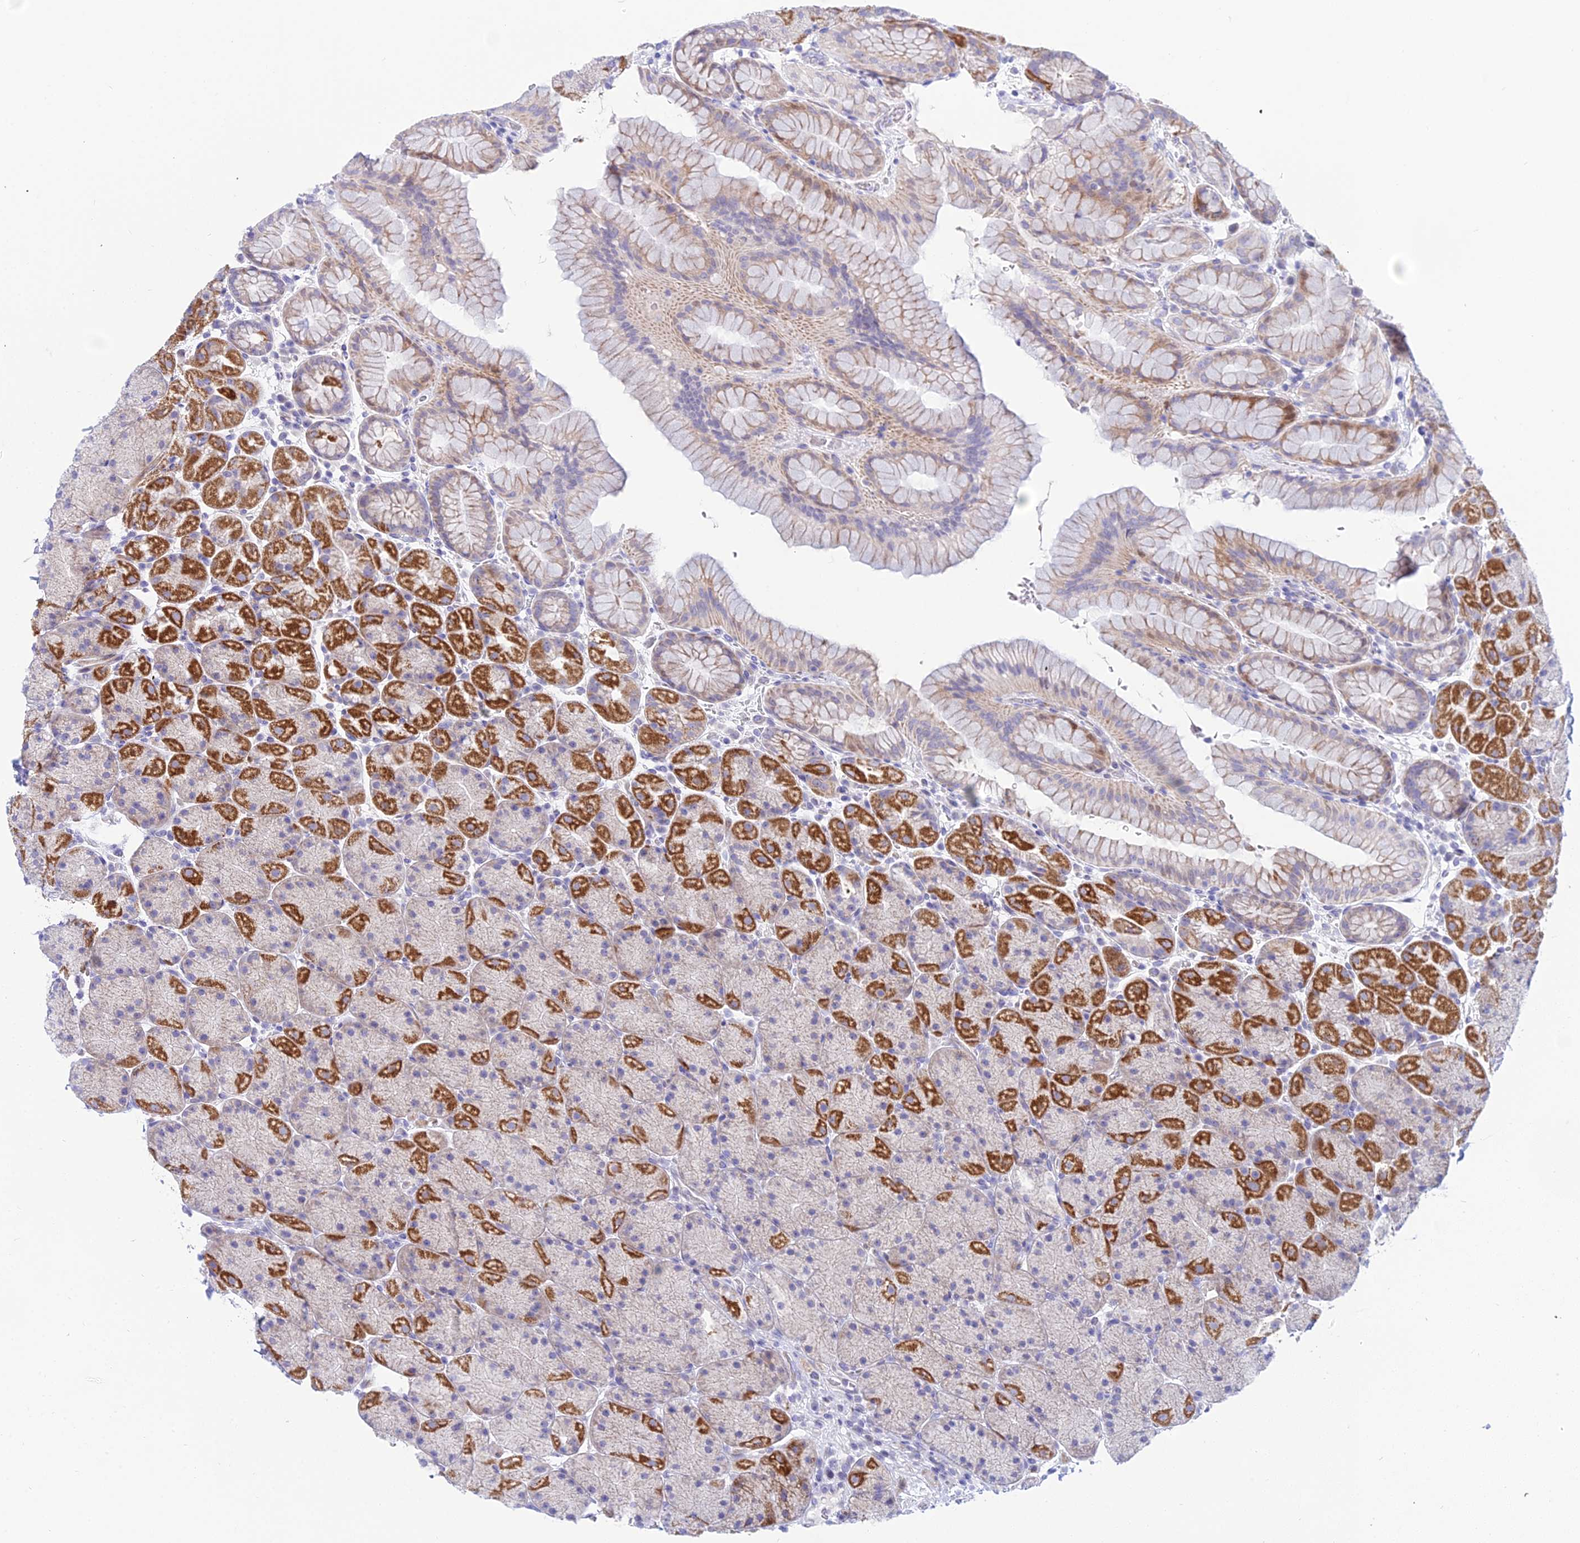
{"staining": {"intensity": "strong", "quantity": "<25%", "location": "cytoplasmic/membranous"}, "tissue": "stomach", "cell_type": "Glandular cells", "image_type": "normal", "snomed": [{"axis": "morphology", "description": "Normal tissue, NOS"}, {"axis": "topography", "description": "Stomach, upper"}, {"axis": "topography", "description": "Stomach, lower"}], "caption": "The histopathology image demonstrates staining of normal stomach, revealing strong cytoplasmic/membranous protein expression (brown color) within glandular cells. (Brightfield microscopy of DAB IHC at high magnification).", "gene": "PRR13", "patient": {"sex": "male", "age": 67}}